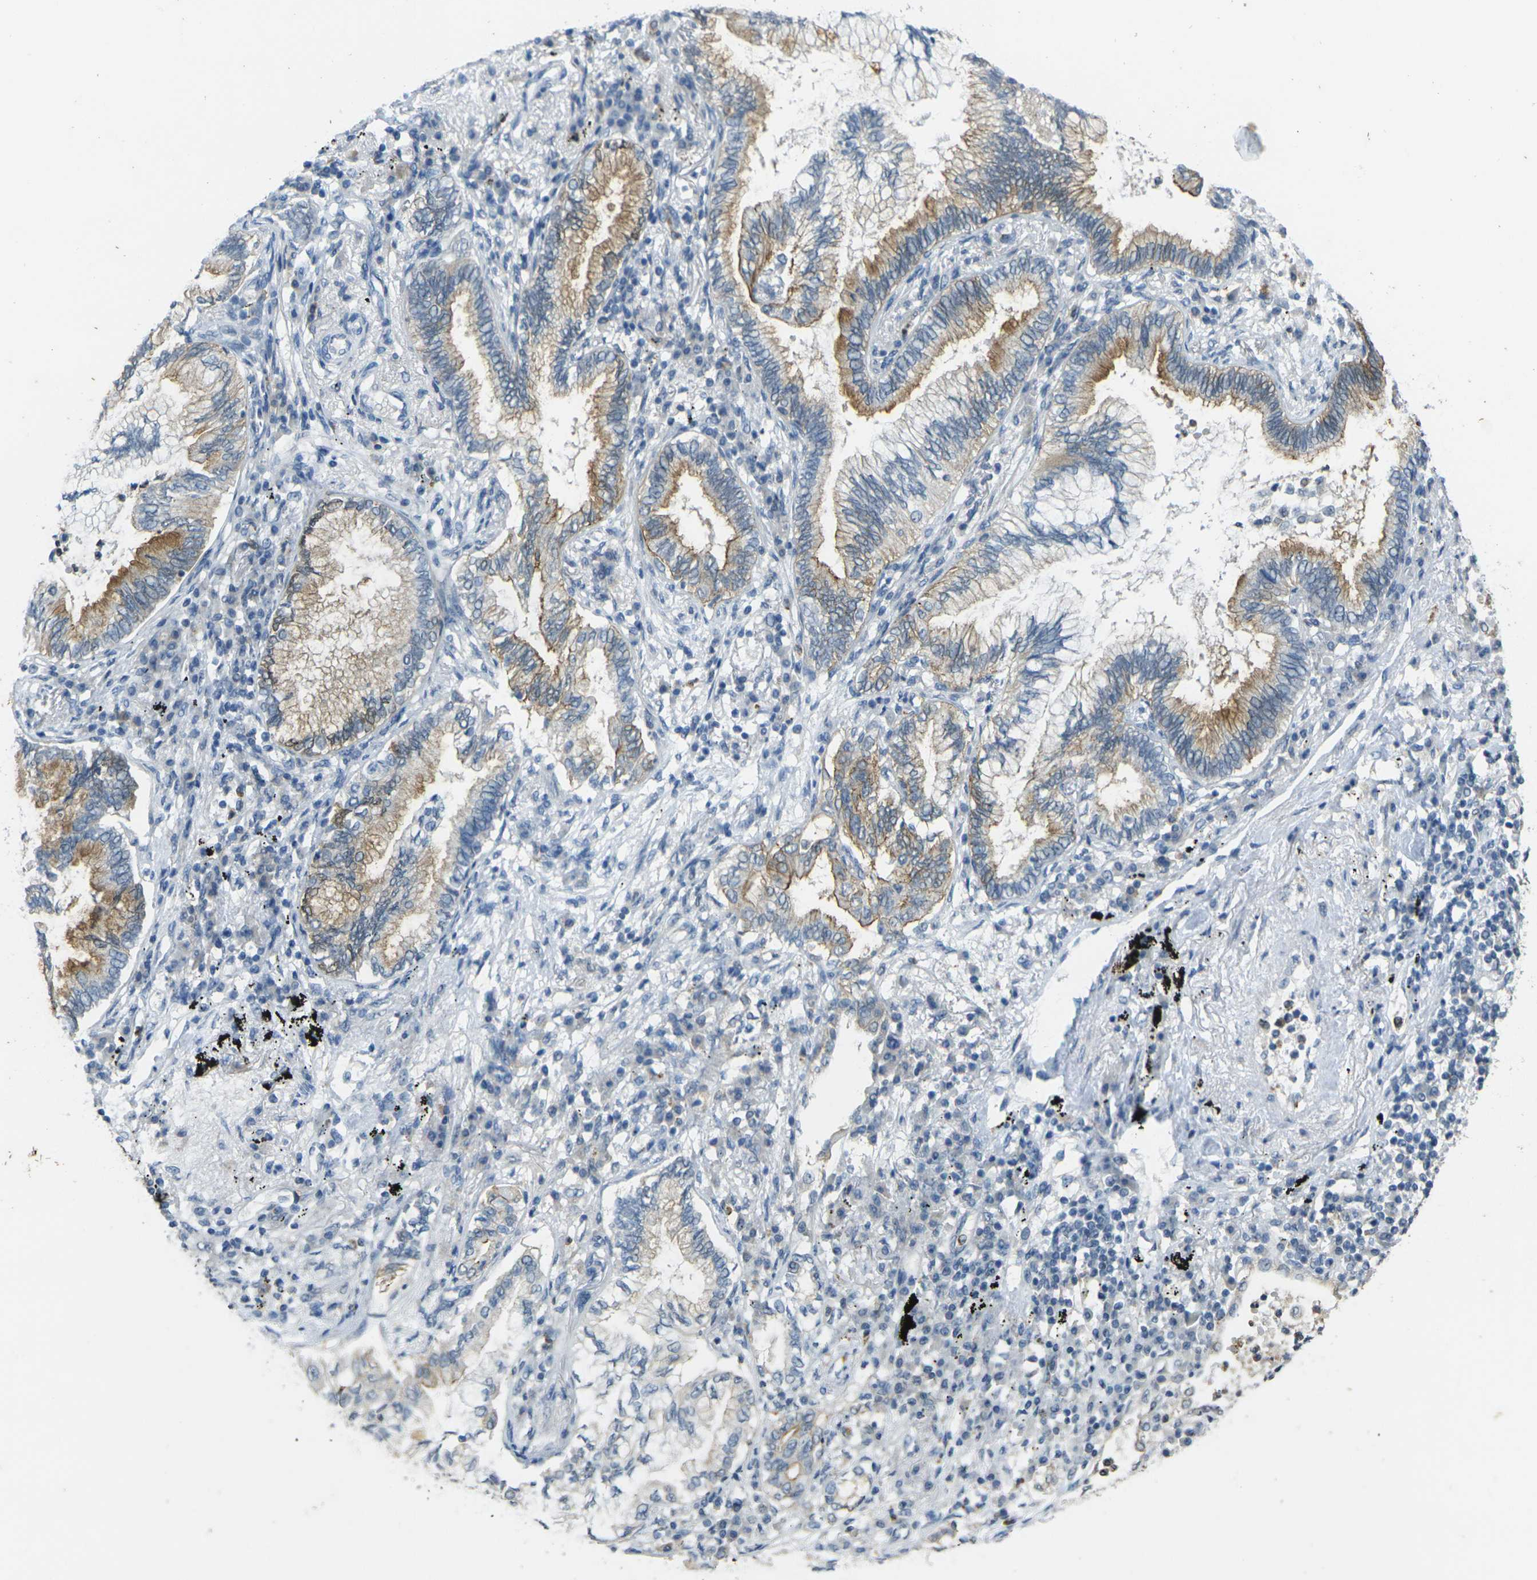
{"staining": {"intensity": "moderate", "quantity": ">75%", "location": "cytoplasmic/membranous"}, "tissue": "lung cancer", "cell_type": "Tumor cells", "image_type": "cancer", "snomed": [{"axis": "morphology", "description": "Normal tissue, NOS"}, {"axis": "morphology", "description": "Adenocarcinoma, NOS"}, {"axis": "topography", "description": "Bronchus"}, {"axis": "topography", "description": "Lung"}], "caption": "Immunohistochemical staining of human lung cancer (adenocarcinoma) displays medium levels of moderate cytoplasmic/membranous protein staining in about >75% of tumor cells. (Brightfield microscopy of DAB IHC at high magnification).", "gene": "SPTBN2", "patient": {"sex": "female", "age": 70}}